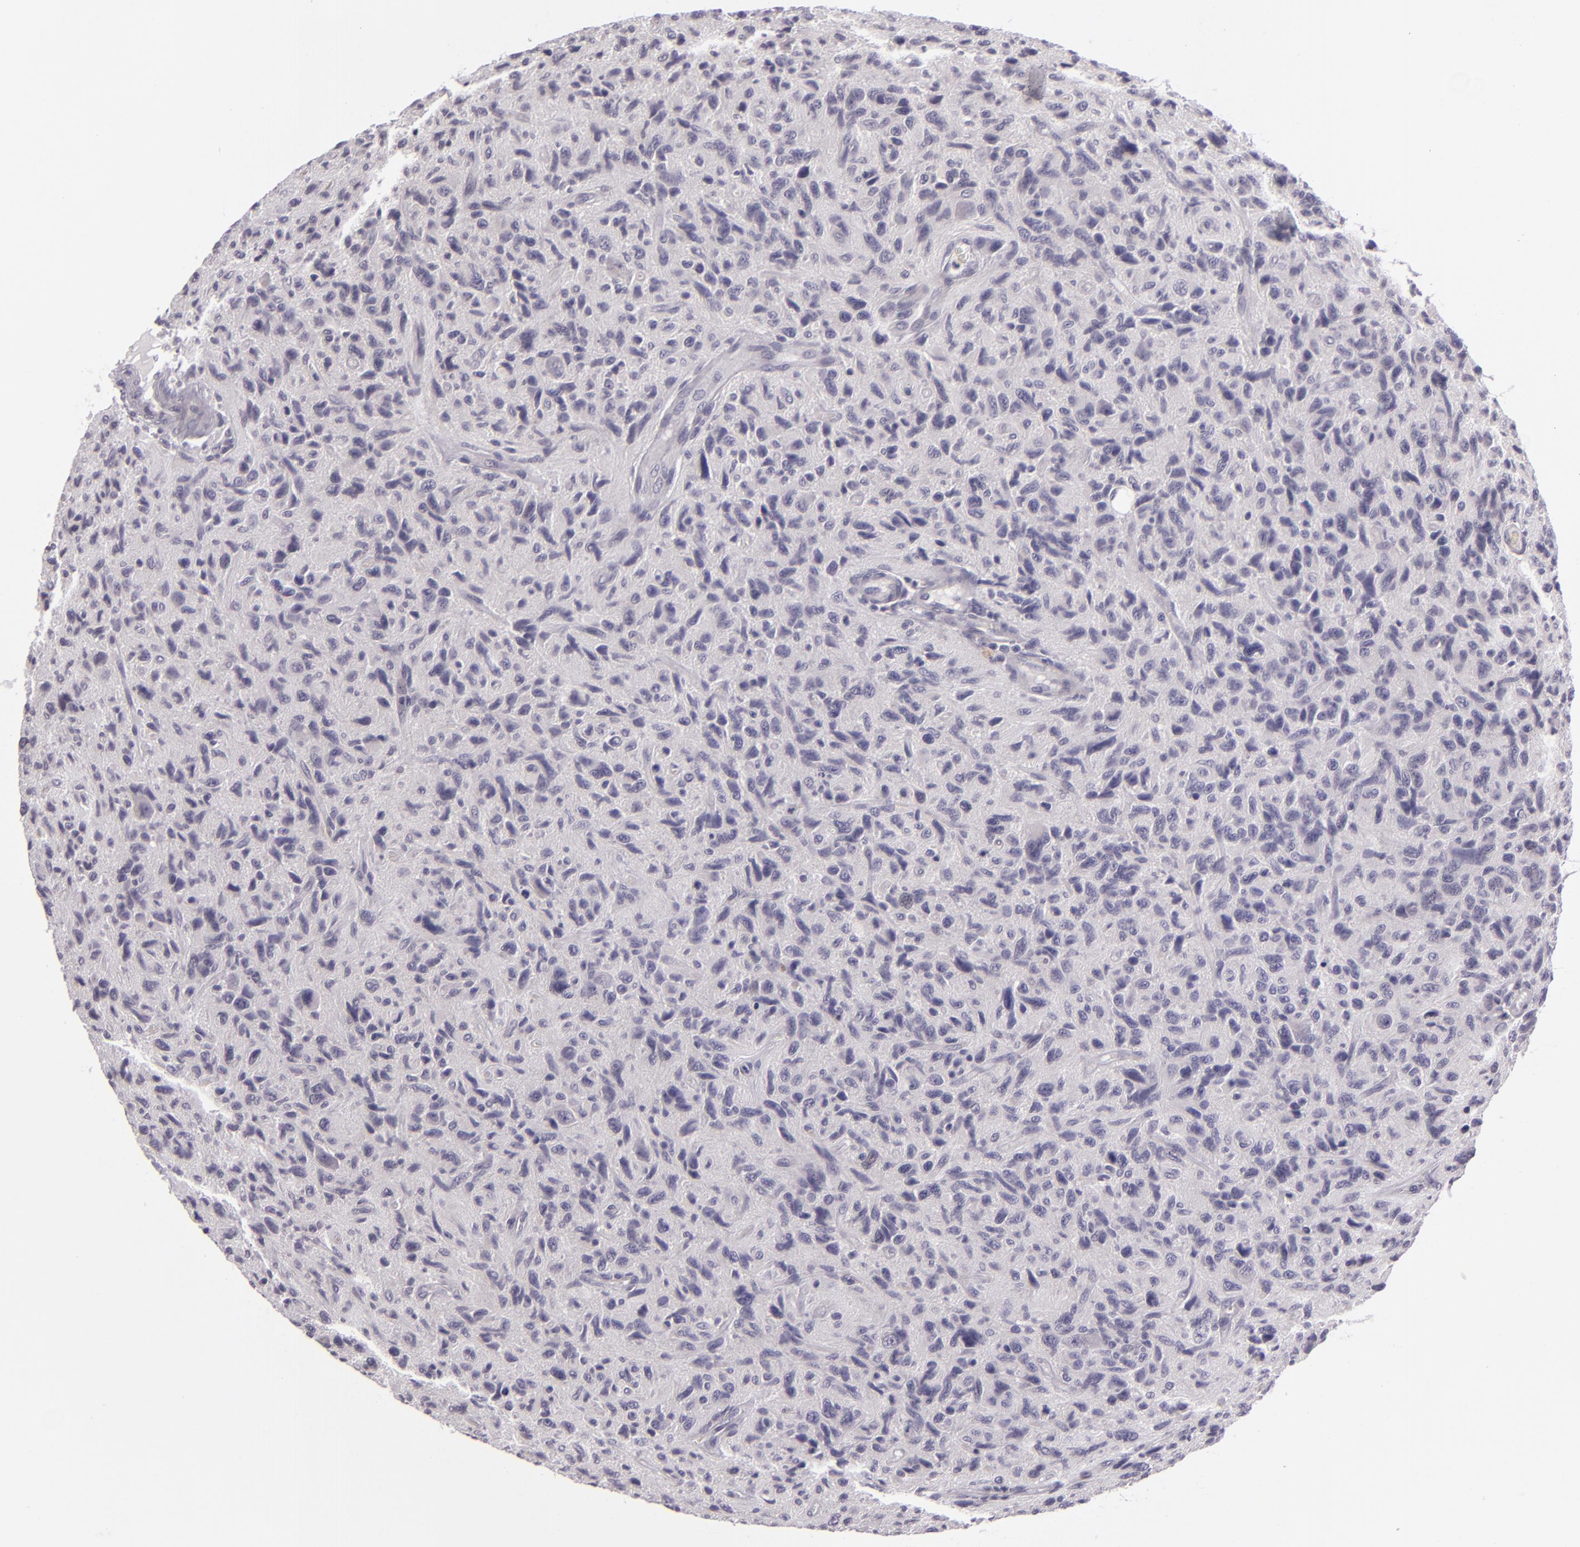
{"staining": {"intensity": "negative", "quantity": "none", "location": "none"}, "tissue": "glioma", "cell_type": "Tumor cells", "image_type": "cancer", "snomed": [{"axis": "morphology", "description": "Glioma, malignant, High grade"}, {"axis": "topography", "description": "Brain"}], "caption": "An IHC micrograph of glioma is shown. There is no staining in tumor cells of glioma.", "gene": "EGFL6", "patient": {"sex": "female", "age": 60}}